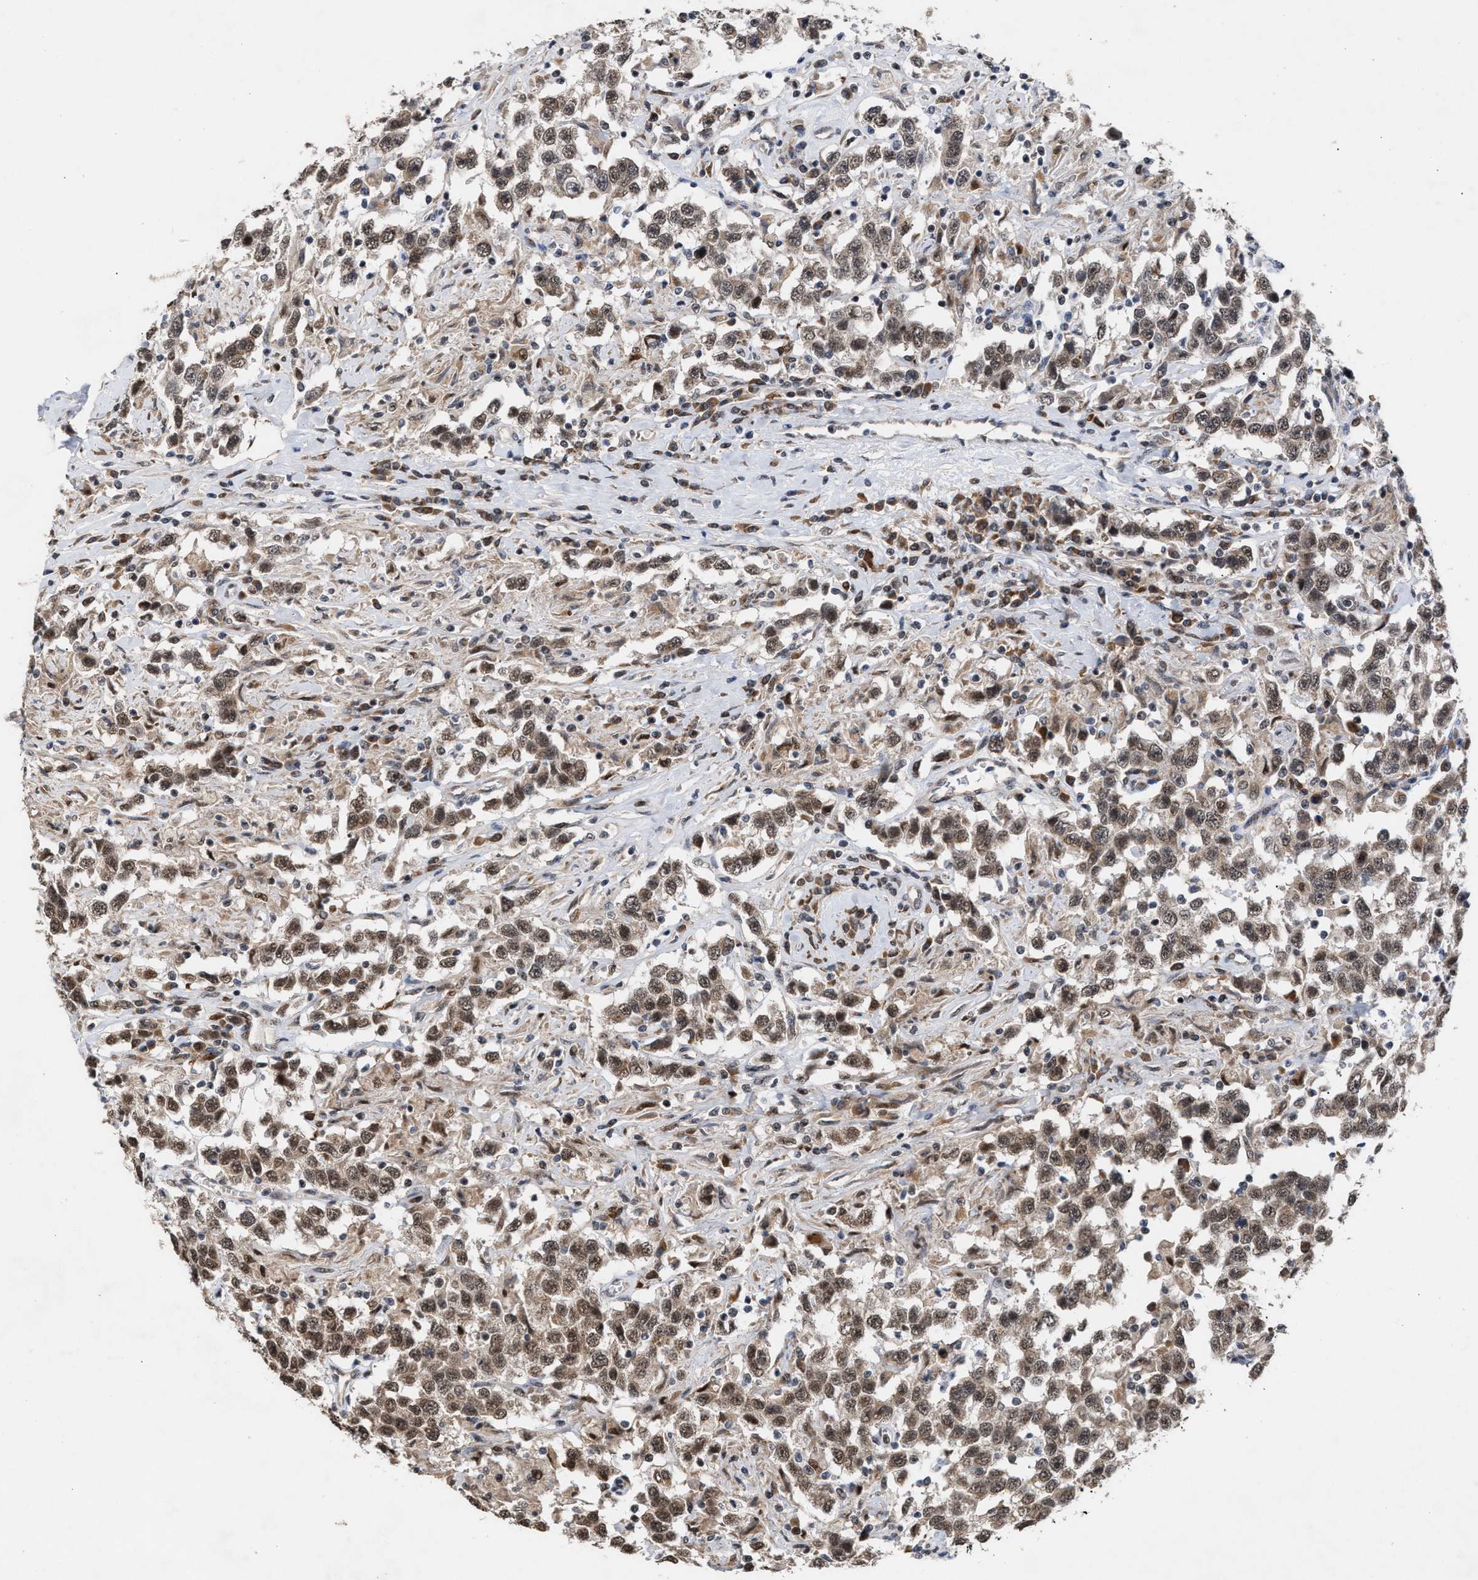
{"staining": {"intensity": "moderate", "quantity": ">75%", "location": "cytoplasmic/membranous,nuclear"}, "tissue": "testis cancer", "cell_type": "Tumor cells", "image_type": "cancer", "snomed": [{"axis": "morphology", "description": "Seminoma, NOS"}, {"axis": "topography", "description": "Testis"}], "caption": "This image exhibits testis cancer stained with IHC to label a protein in brown. The cytoplasmic/membranous and nuclear of tumor cells show moderate positivity for the protein. Nuclei are counter-stained blue.", "gene": "MKNK2", "patient": {"sex": "male", "age": 41}}